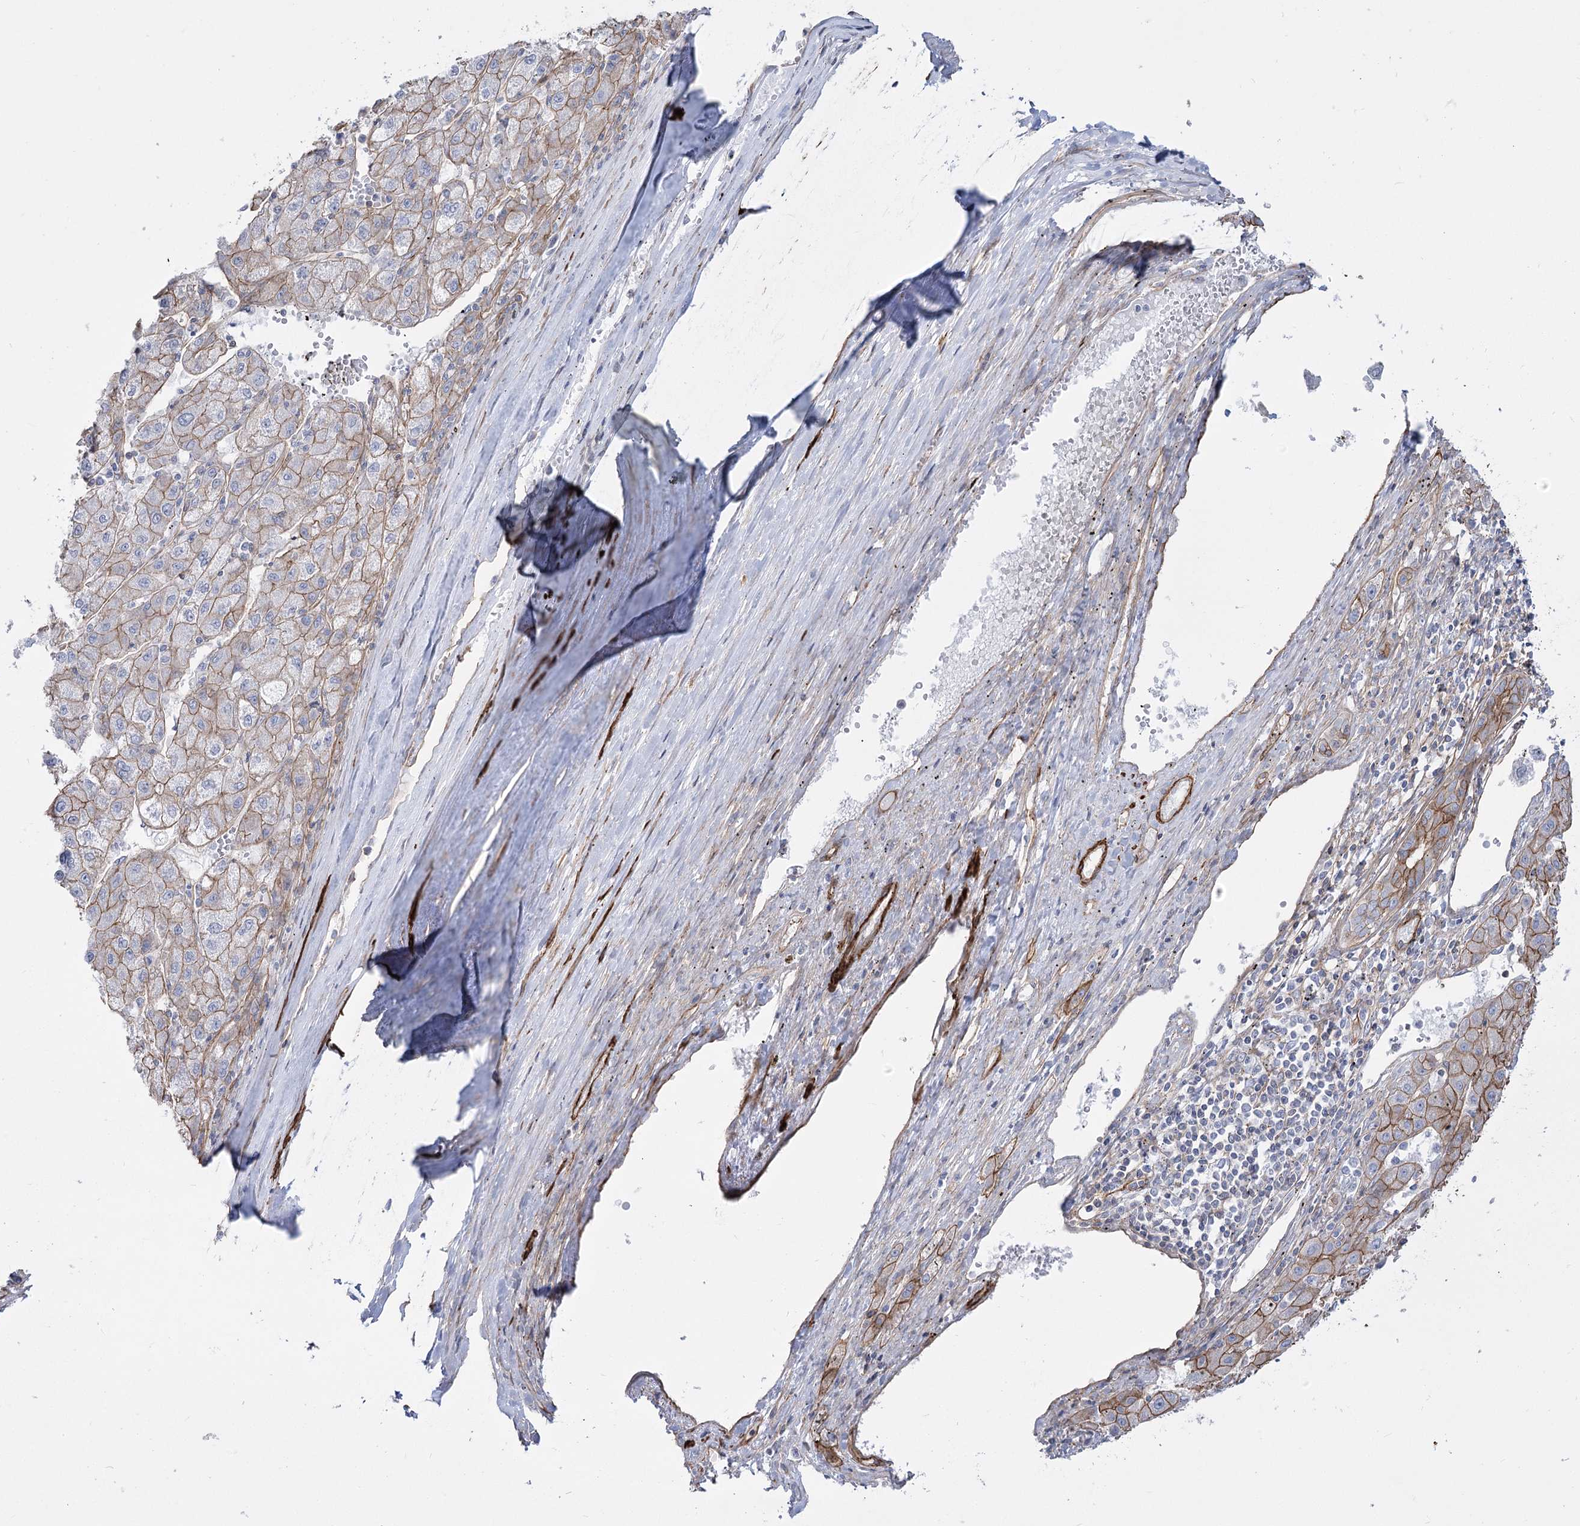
{"staining": {"intensity": "weak", "quantity": "25%-75%", "location": "cytoplasmic/membranous"}, "tissue": "liver cancer", "cell_type": "Tumor cells", "image_type": "cancer", "snomed": [{"axis": "morphology", "description": "Carcinoma, Hepatocellular, NOS"}, {"axis": "topography", "description": "Liver"}], "caption": "Human hepatocellular carcinoma (liver) stained for a protein (brown) displays weak cytoplasmic/membranous positive staining in about 25%-75% of tumor cells.", "gene": "PLEKHA5", "patient": {"sex": "male", "age": 72}}